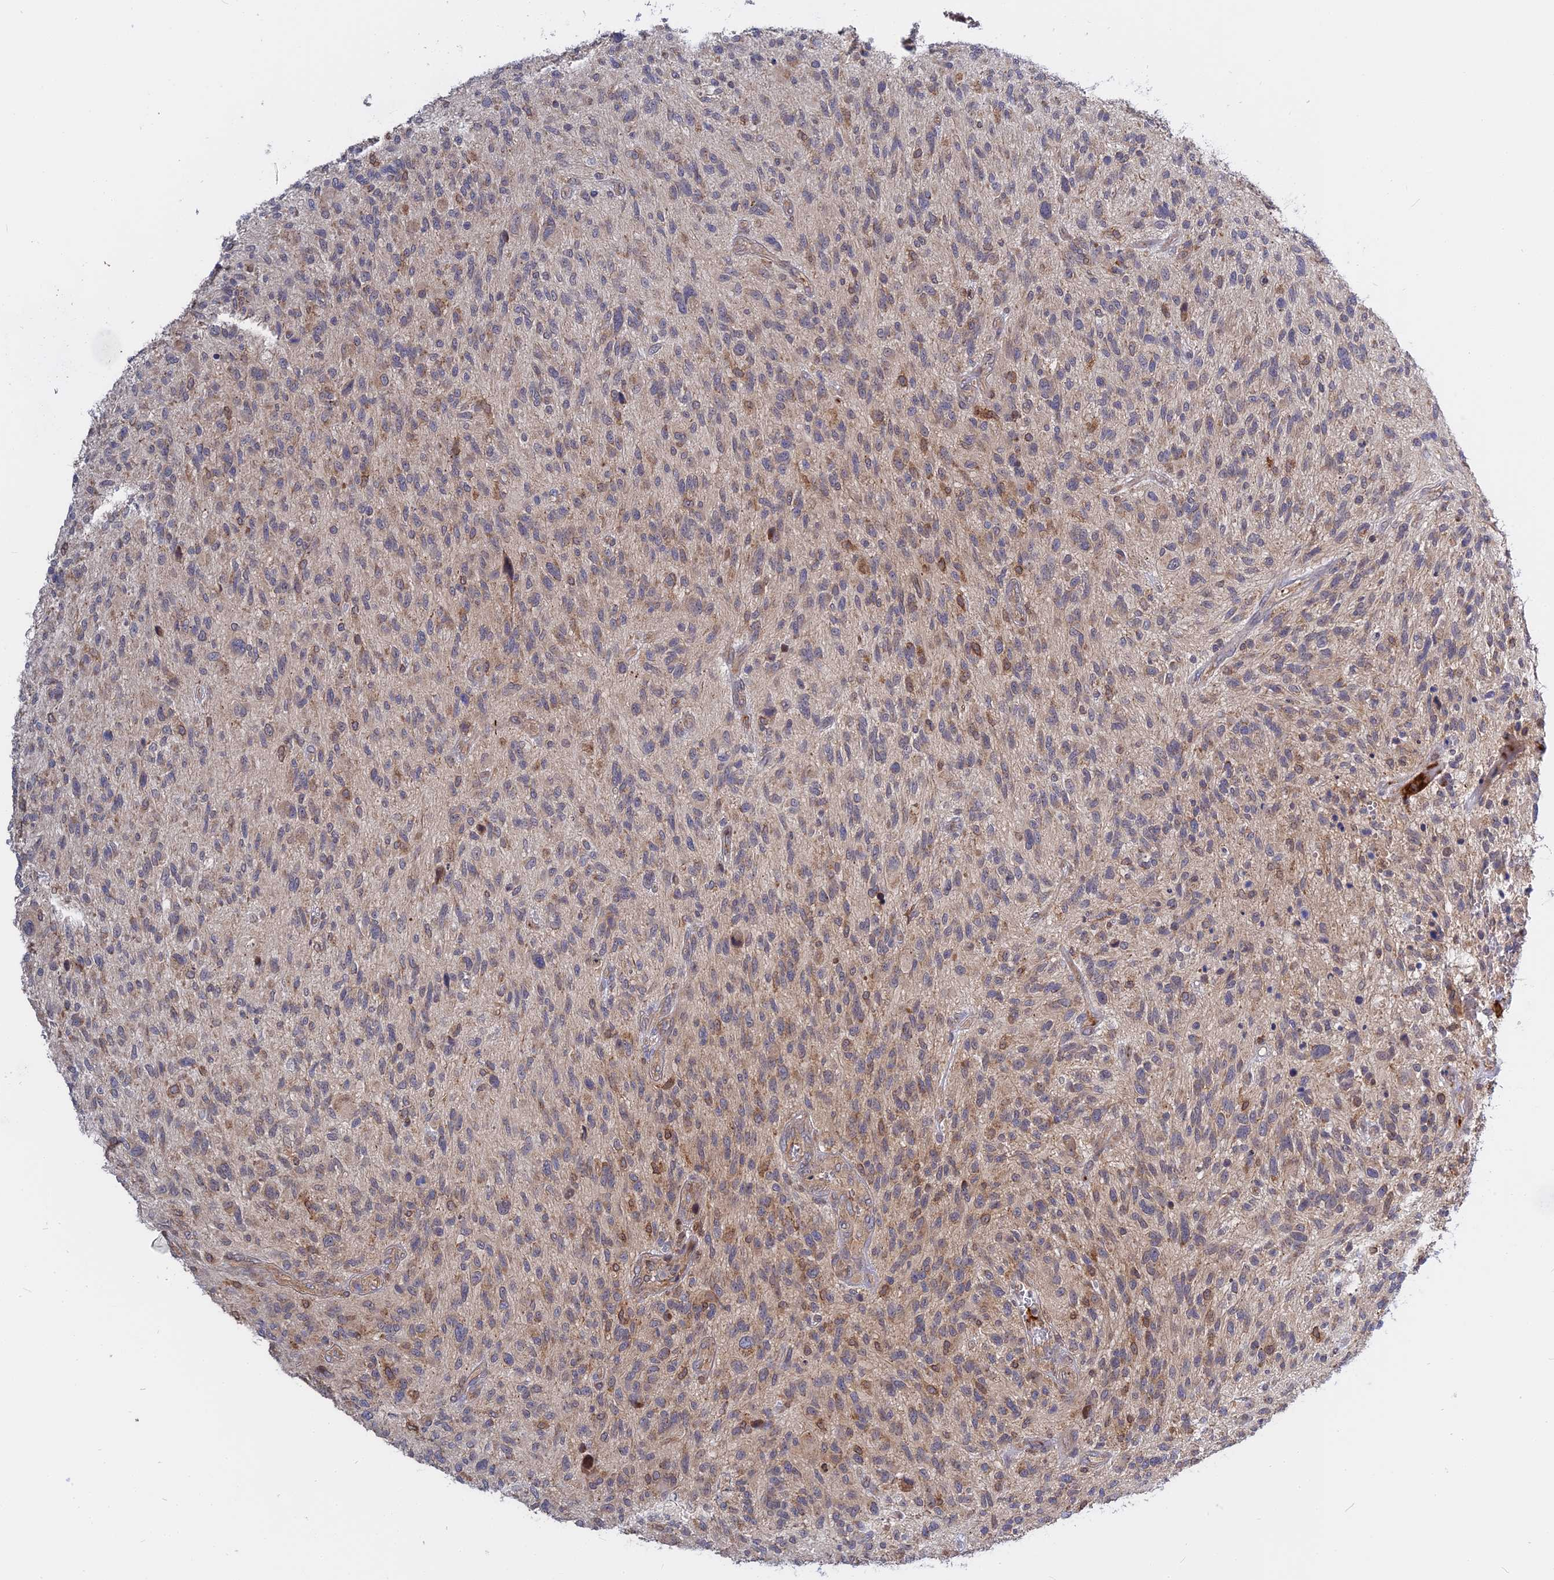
{"staining": {"intensity": "moderate", "quantity": "<25%", "location": "cytoplasmic/membranous"}, "tissue": "glioma", "cell_type": "Tumor cells", "image_type": "cancer", "snomed": [{"axis": "morphology", "description": "Glioma, malignant, High grade"}, {"axis": "topography", "description": "Brain"}], "caption": "The immunohistochemical stain shows moderate cytoplasmic/membranous expression in tumor cells of glioma tissue.", "gene": "IL21R", "patient": {"sex": "male", "age": 47}}